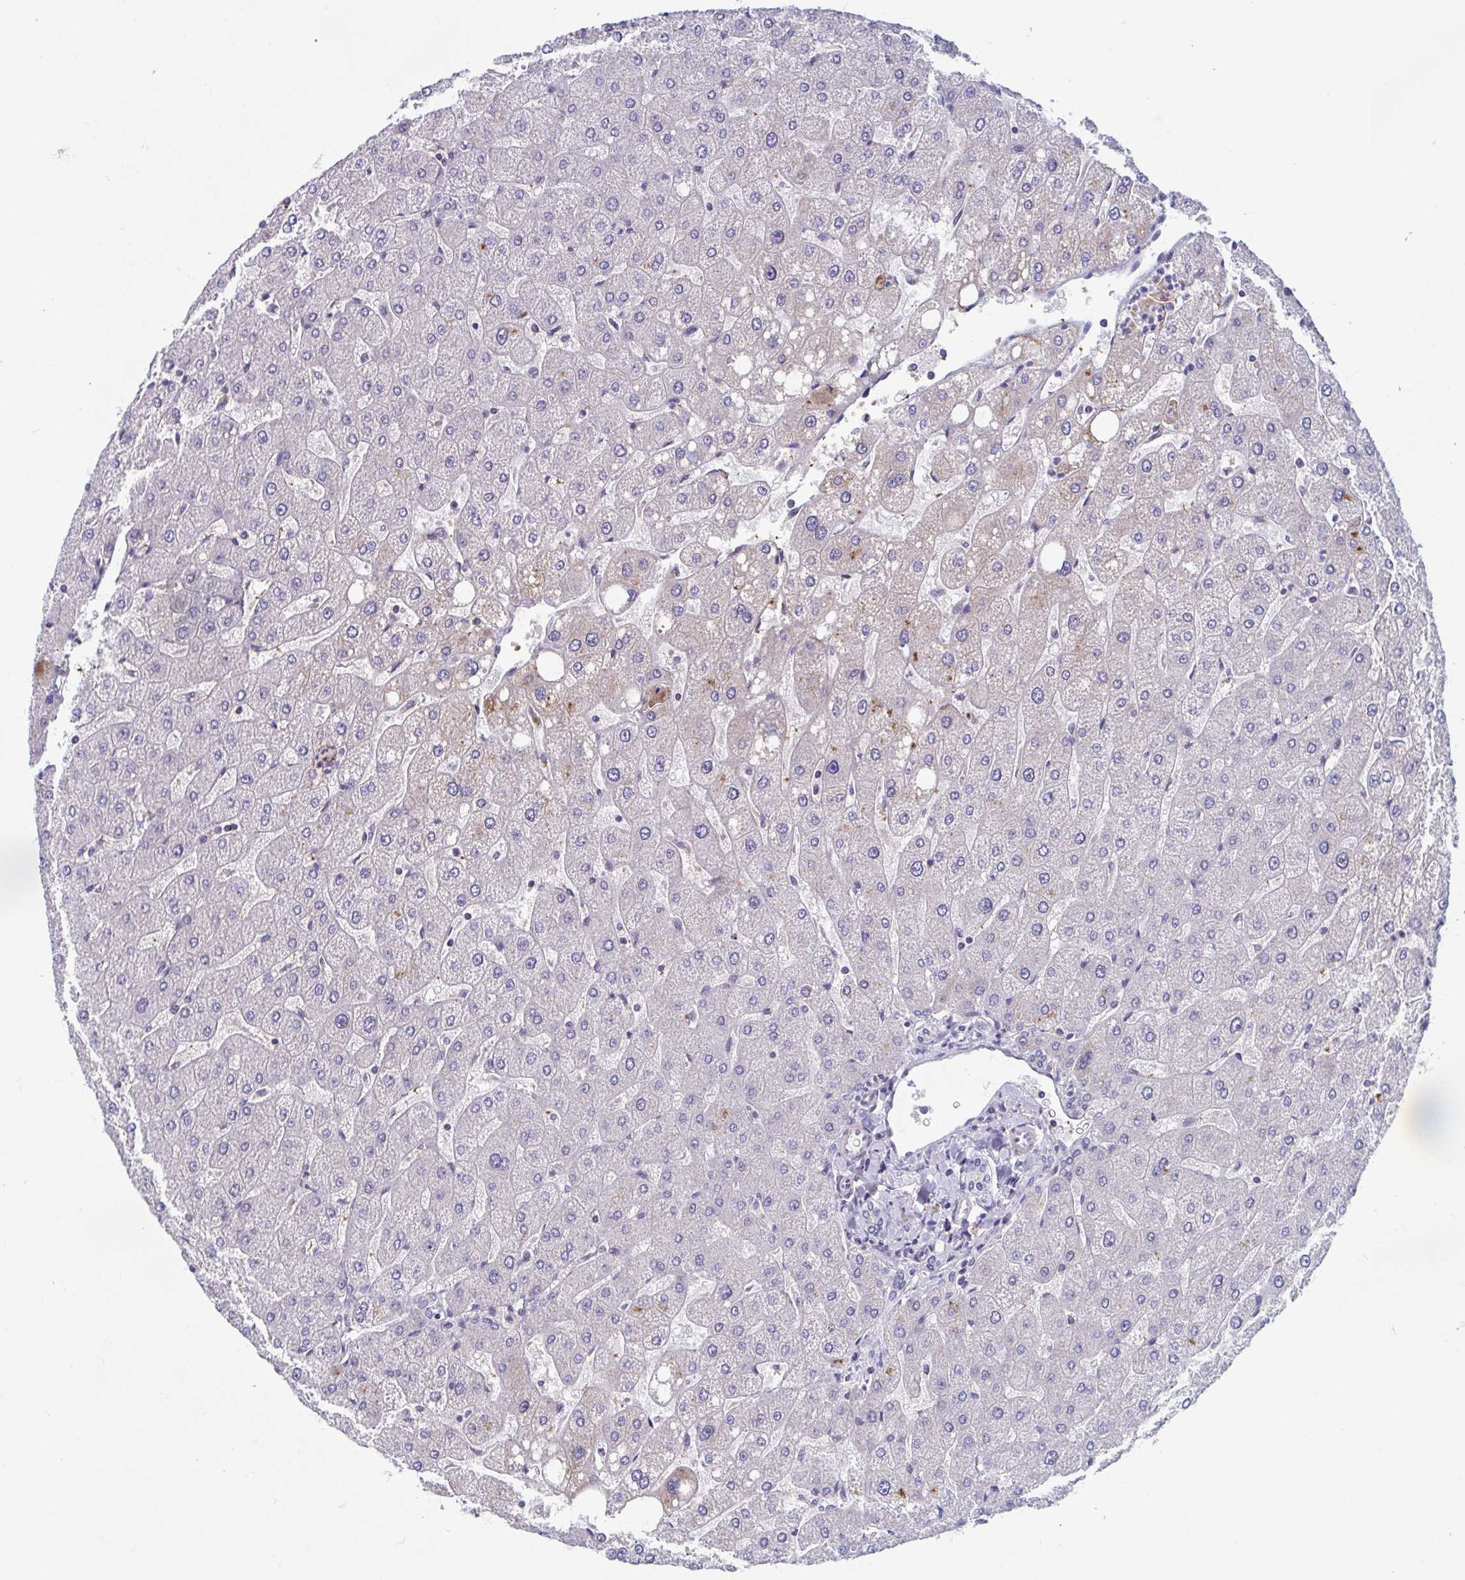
{"staining": {"intensity": "negative", "quantity": "none", "location": "none"}, "tissue": "liver", "cell_type": "Cholangiocytes", "image_type": "normal", "snomed": [{"axis": "morphology", "description": "Normal tissue, NOS"}, {"axis": "topography", "description": "Liver"}], "caption": "IHC image of normal liver stained for a protein (brown), which demonstrates no positivity in cholangiocytes.", "gene": "LRRC38", "patient": {"sex": "male", "age": 67}}